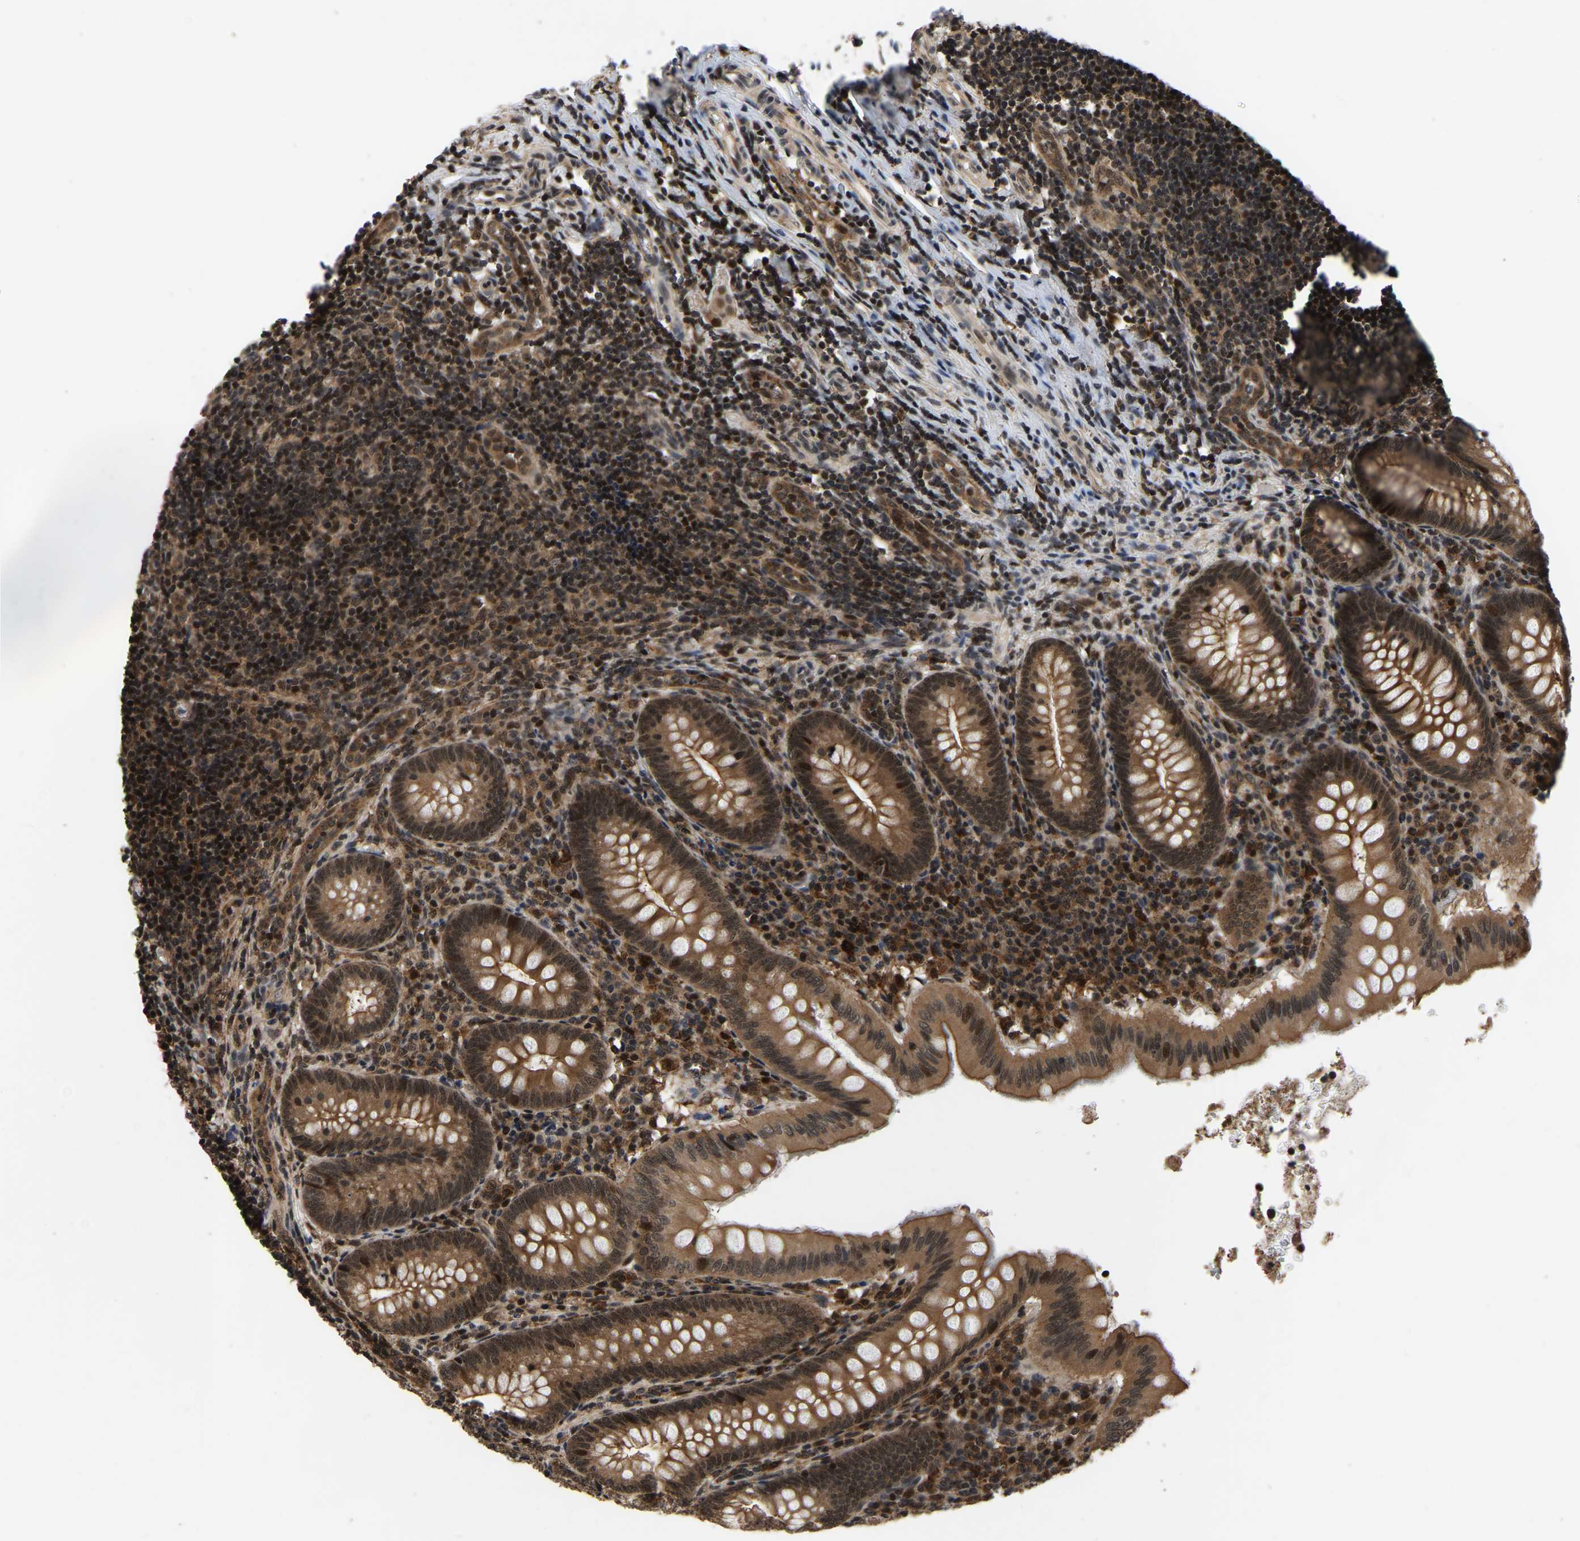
{"staining": {"intensity": "strong", "quantity": ">75%", "location": "cytoplasmic/membranous,nuclear"}, "tissue": "appendix", "cell_type": "Glandular cells", "image_type": "normal", "snomed": [{"axis": "morphology", "description": "Normal tissue, NOS"}, {"axis": "topography", "description": "Appendix"}], "caption": "Normal appendix exhibits strong cytoplasmic/membranous,nuclear staining in about >75% of glandular cells, visualized by immunohistochemistry. Nuclei are stained in blue.", "gene": "CIAO1", "patient": {"sex": "male", "age": 8}}